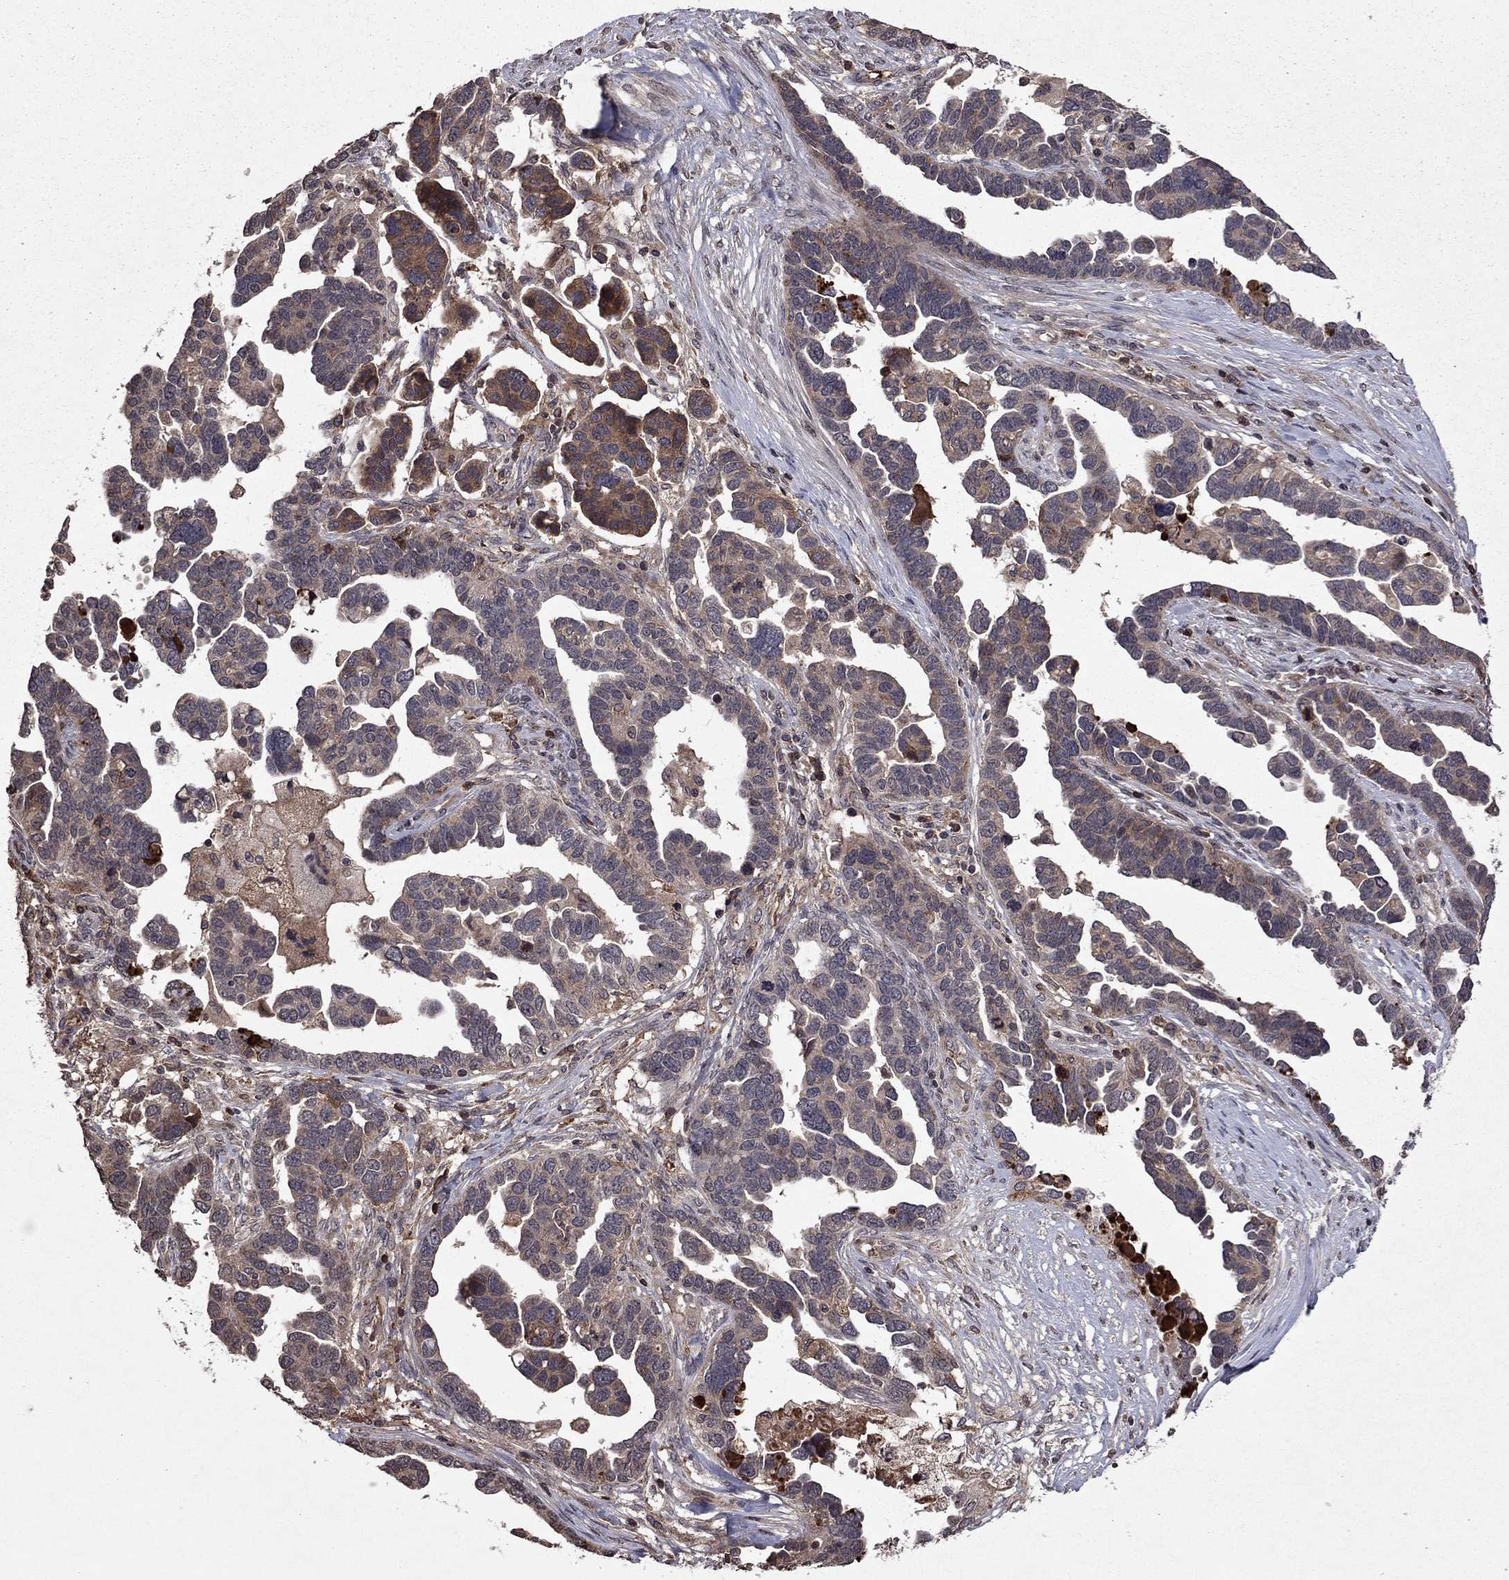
{"staining": {"intensity": "moderate", "quantity": "<25%", "location": "cytoplasmic/membranous"}, "tissue": "ovarian cancer", "cell_type": "Tumor cells", "image_type": "cancer", "snomed": [{"axis": "morphology", "description": "Cystadenocarcinoma, serous, NOS"}, {"axis": "topography", "description": "Ovary"}], "caption": "Brown immunohistochemical staining in ovarian cancer (serous cystadenocarcinoma) demonstrates moderate cytoplasmic/membranous positivity in about <25% of tumor cells.", "gene": "NLGN1", "patient": {"sex": "female", "age": 54}}